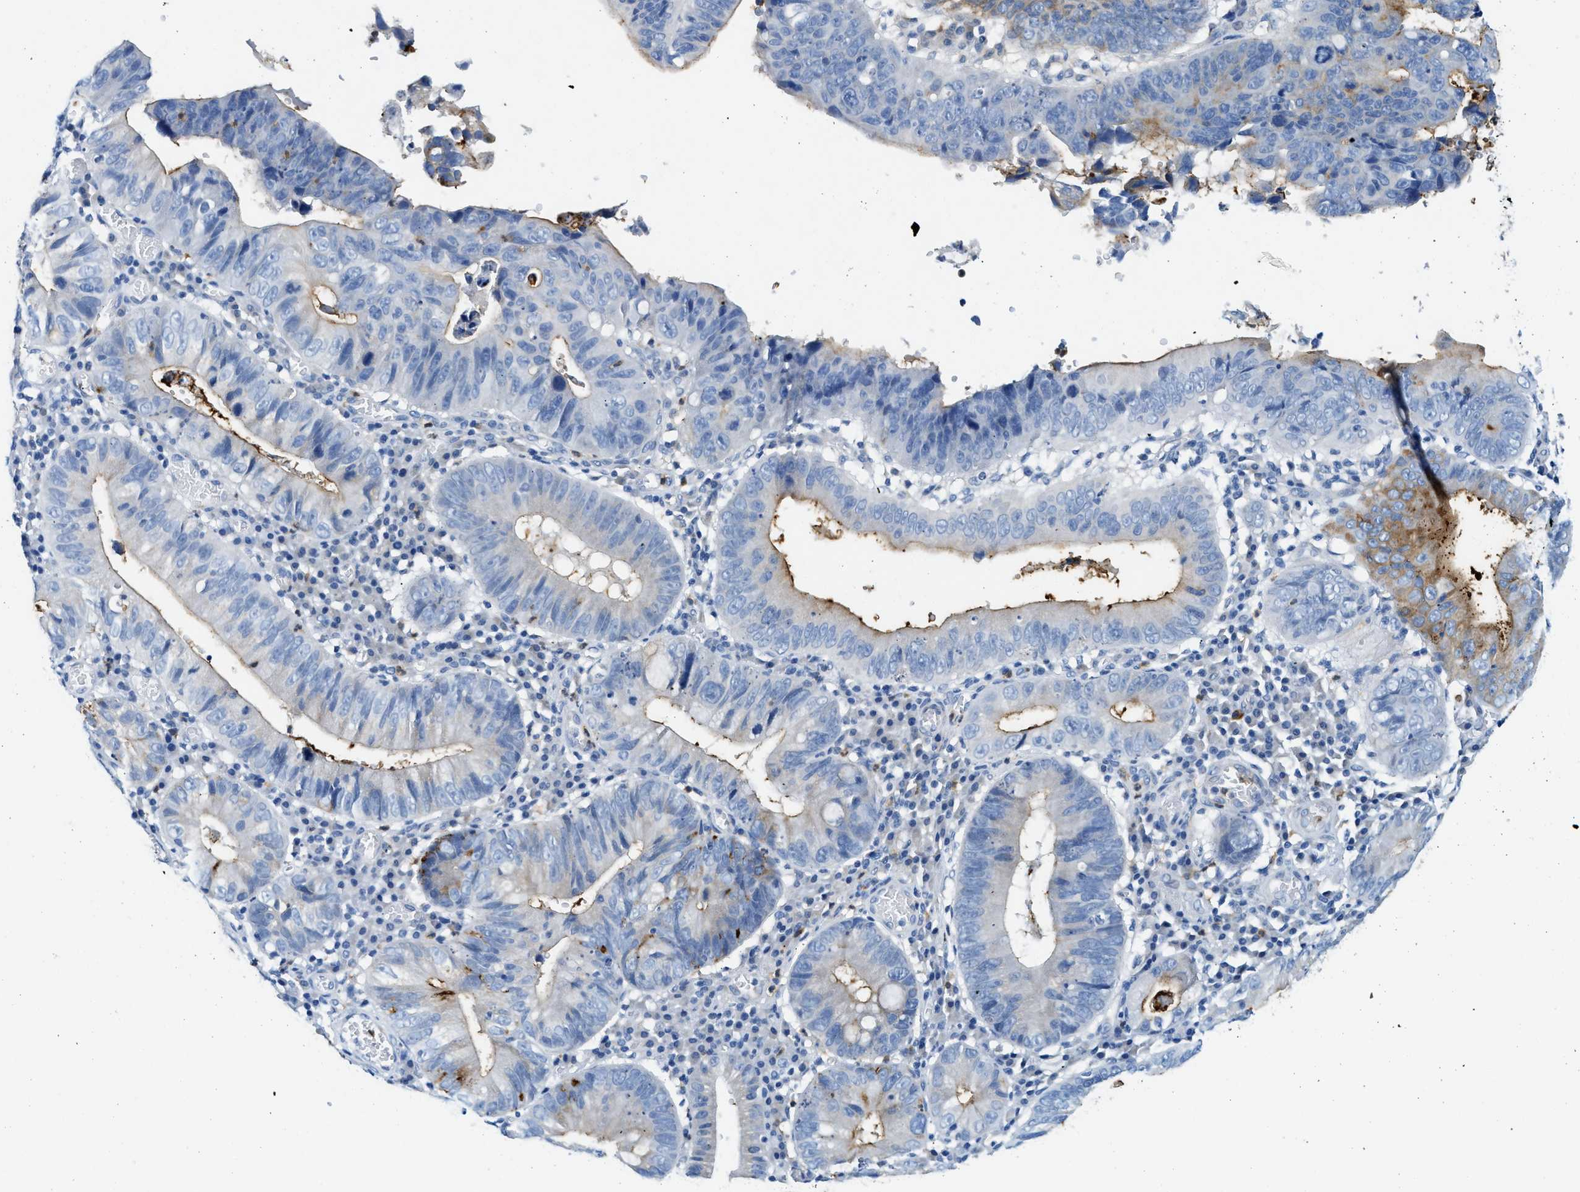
{"staining": {"intensity": "moderate", "quantity": "<25%", "location": "cytoplasmic/membranous"}, "tissue": "stomach cancer", "cell_type": "Tumor cells", "image_type": "cancer", "snomed": [{"axis": "morphology", "description": "Adenocarcinoma, NOS"}, {"axis": "topography", "description": "Stomach"}], "caption": "Moderate cytoplasmic/membranous positivity is identified in approximately <25% of tumor cells in stomach adenocarcinoma.", "gene": "ZDHHC13", "patient": {"sex": "male", "age": 59}}